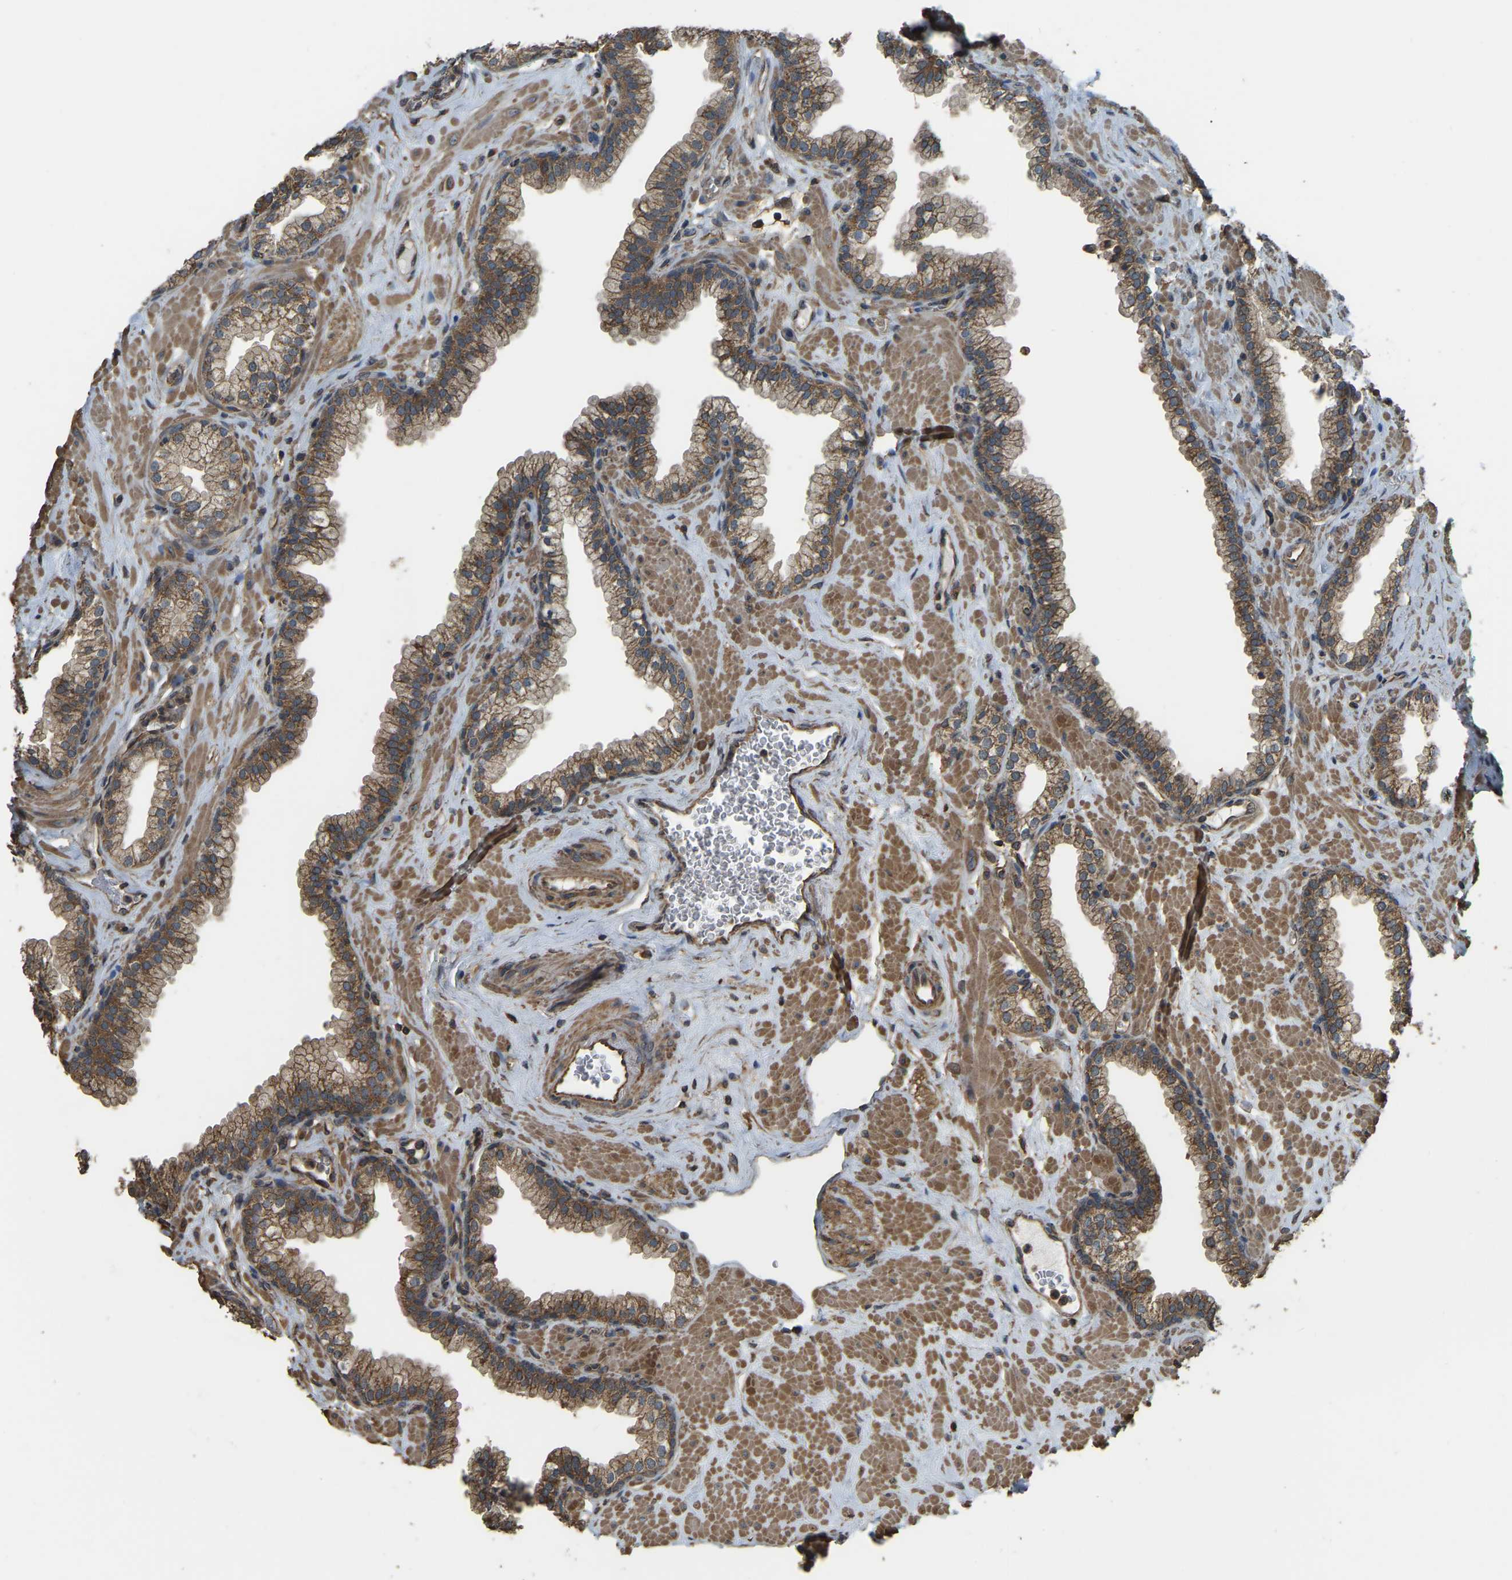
{"staining": {"intensity": "moderate", "quantity": ">75%", "location": "cytoplasmic/membranous"}, "tissue": "prostate", "cell_type": "Glandular cells", "image_type": "normal", "snomed": [{"axis": "morphology", "description": "Normal tissue, NOS"}, {"axis": "morphology", "description": "Urothelial carcinoma, Low grade"}, {"axis": "topography", "description": "Urinary bladder"}, {"axis": "topography", "description": "Prostate"}], "caption": "Prostate stained with a brown dye shows moderate cytoplasmic/membranous positive staining in about >75% of glandular cells.", "gene": "GNG2", "patient": {"sex": "male", "age": 60}}